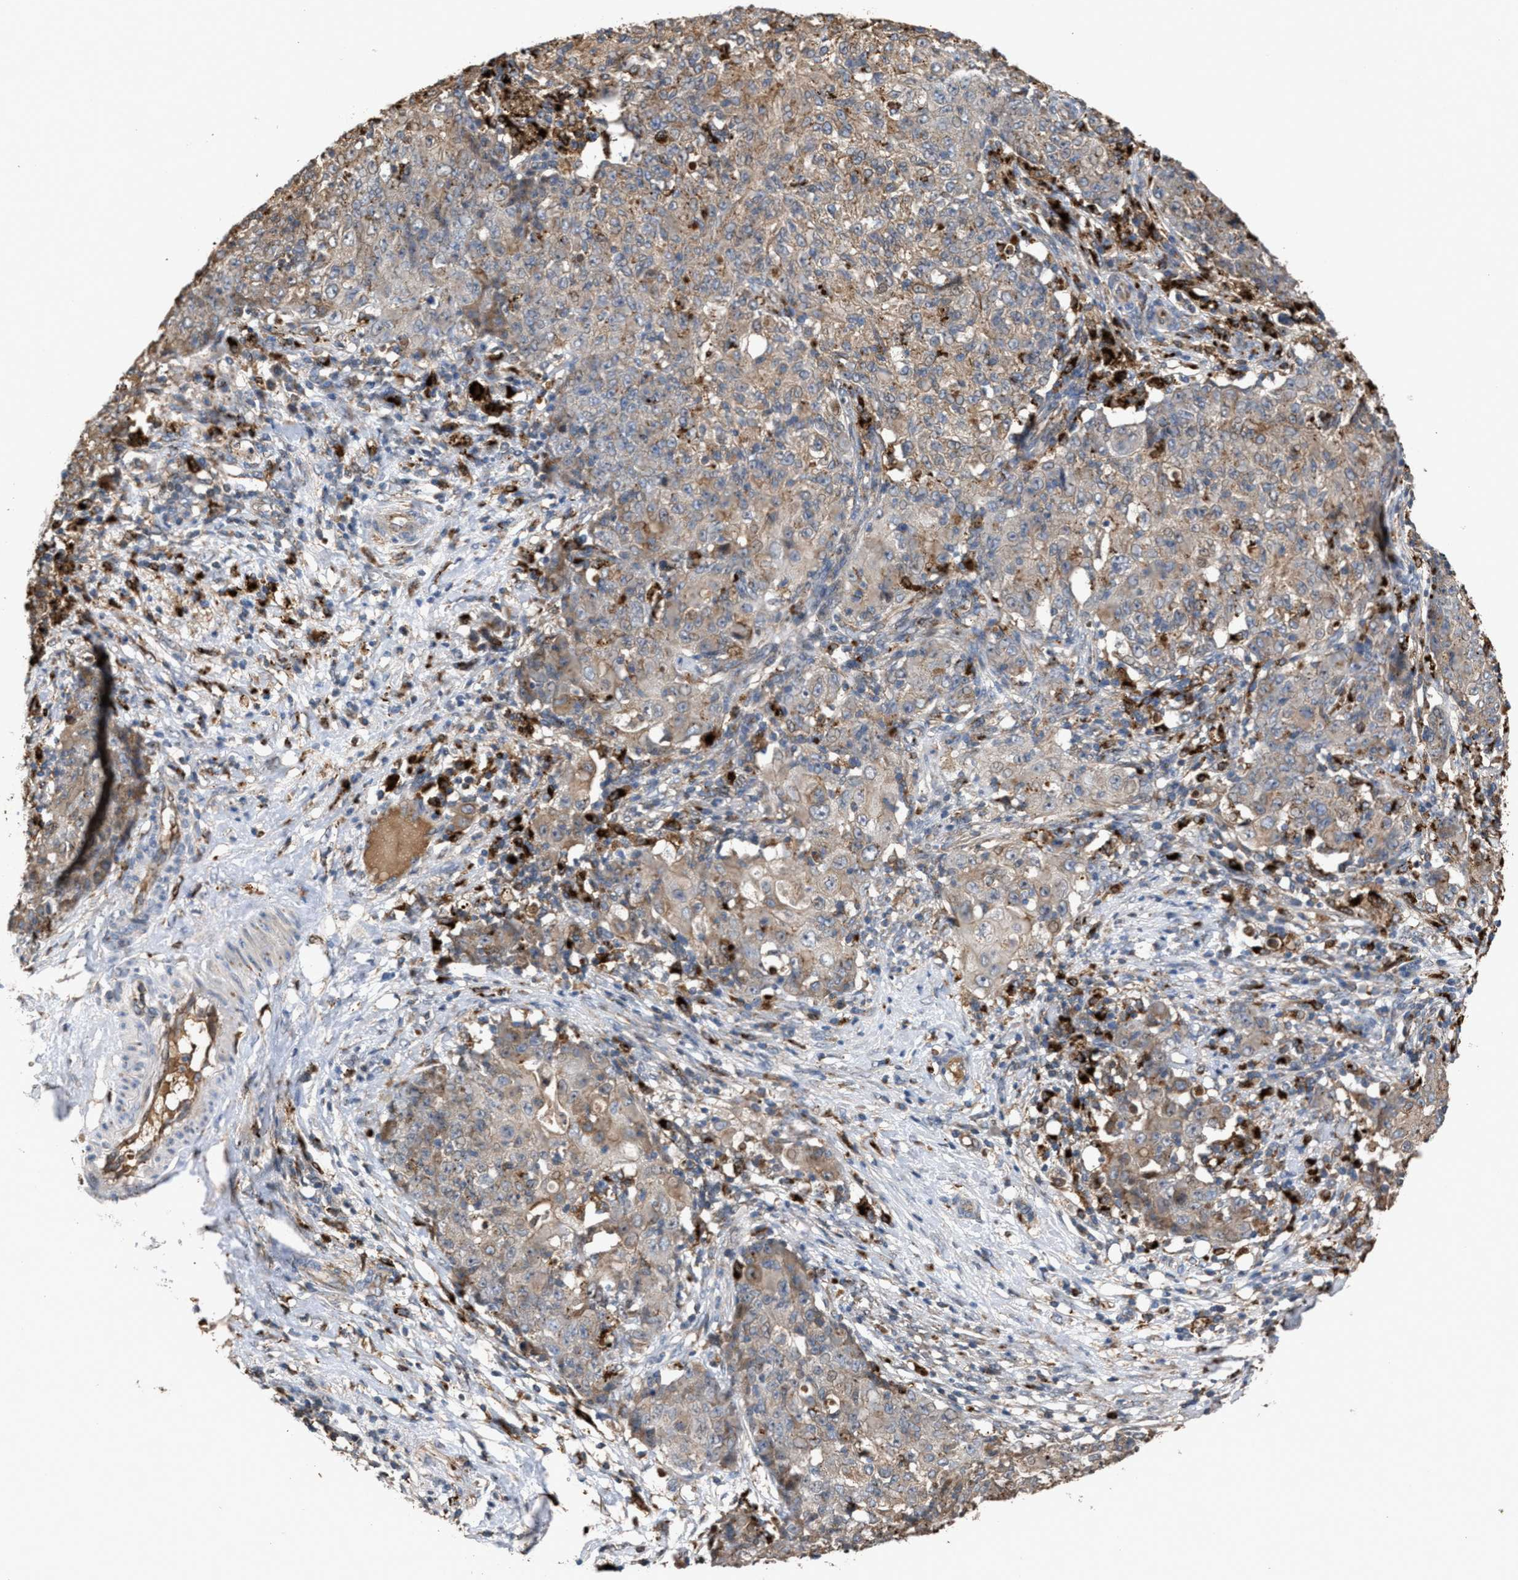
{"staining": {"intensity": "weak", "quantity": ">75%", "location": "cytoplasmic/membranous"}, "tissue": "ovarian cancer", "cell_type": "Tumor cells", "image_type": "cancer", "snomed": [{"axis": "morphology", "description": "Carcinoma, endometroid"}, {"axis": "topography", "description": "Ovary"}], "caption": "Endometroid carcinoma (ovarian) was stained to show a protein in brown. There is low levels of weak cytoplasmic/membranous positivity in approximately >75% of tumor cells.", "gene": "ELMO3", "patient": {"sex": "female", "age": 42}}